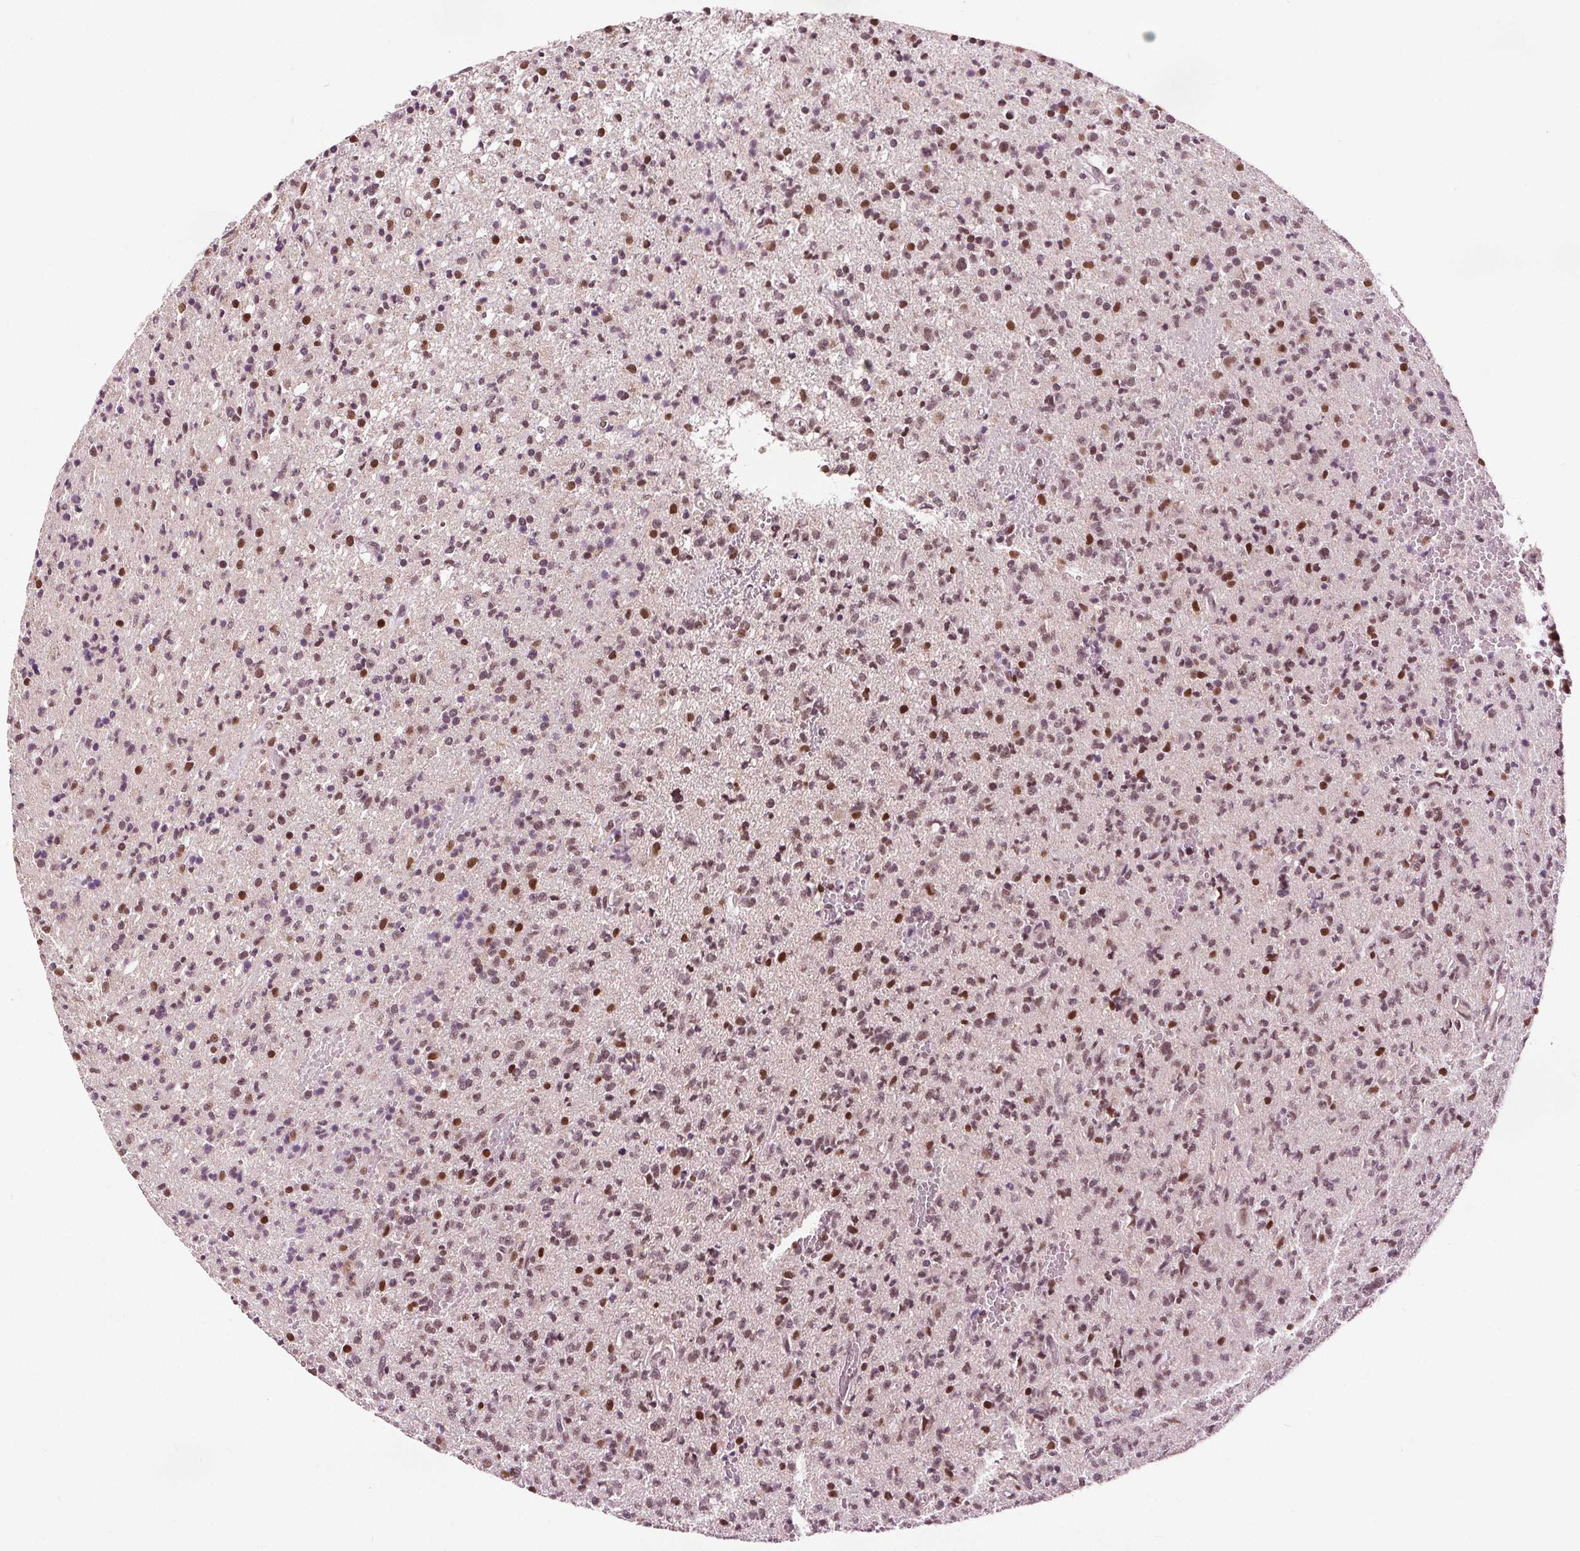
{"staining": {"intensity": "moderate", "quantity": "25%-75%", "location": "nuclear"}, "tissue": "glioma", "cell_type": "Tumor cells", "image_type": "cancer", "snomed": [{"axis": "morphology", "description": "Glioma, malignant, Low grade"}, {"axis": "topography", "description": "Brain"}], "caption": "Tumor cells demonstrate moderate nuclear expression in approximately 25%-75% of cells in glioma.", "gene": "DDX11", "patient": {"sex": "male", "age": 64}}